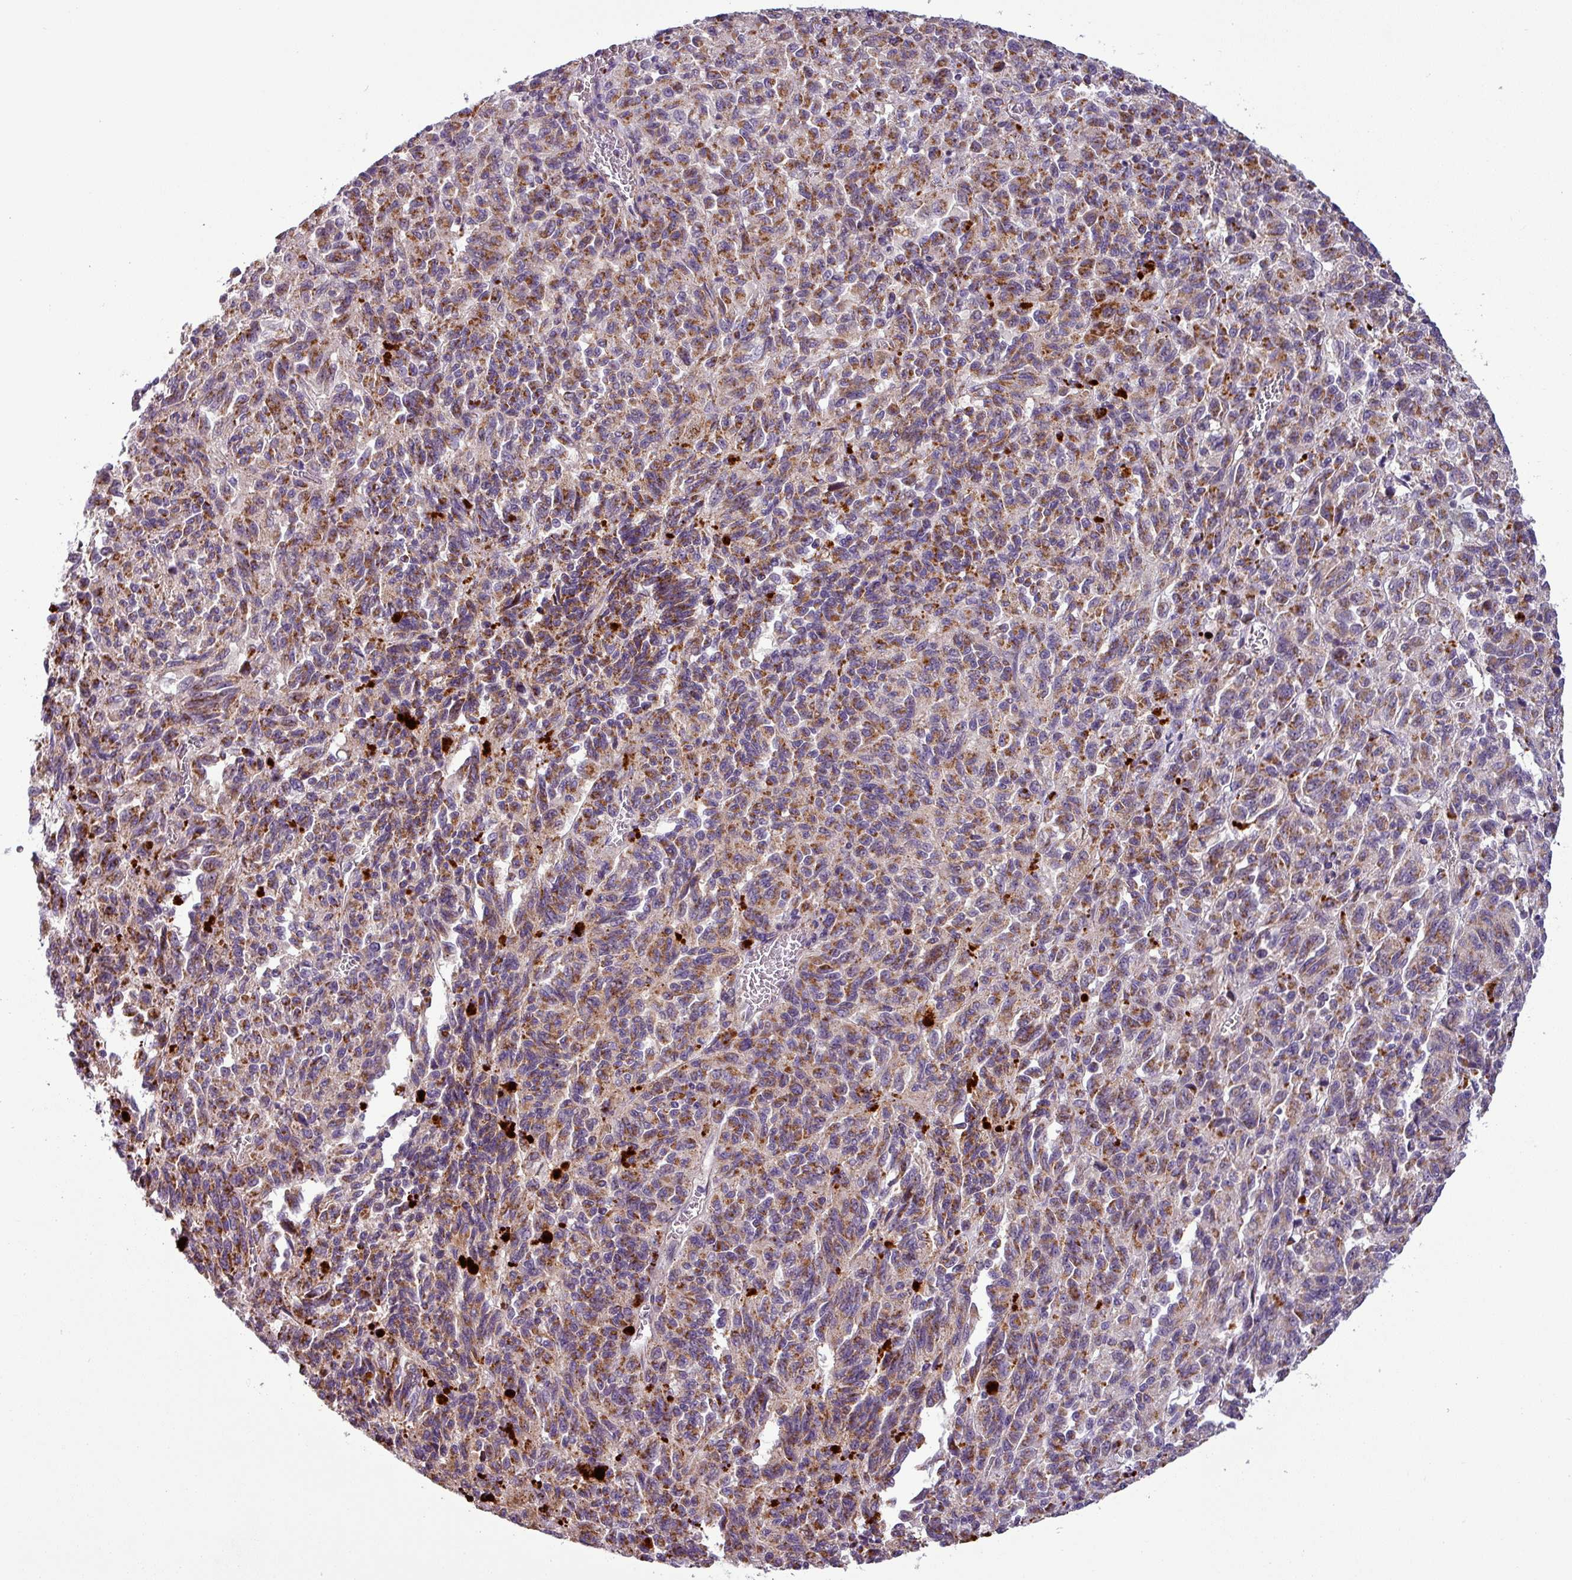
{"staining": {"intensity": "moderate", "quantity": ">75%", "location": "cytoplasmic/membranous"}, "tissue": "melanoma", "cell_type": "Tumor cells", "image_type": "cancer", "snomed": [{"axis": "morphology", "description": "Malignant melanoma, Metastatic site"}, {"axis": "topography", "description": "Lung"}], "caption": "Brown immunohistochemical staining in melanoma displays moderate cytoplasmic/membranous expression in approximately >75% of tumor cells.", "gene": "PNMA6A", "patient": {"sex": "male", "age": 64}}